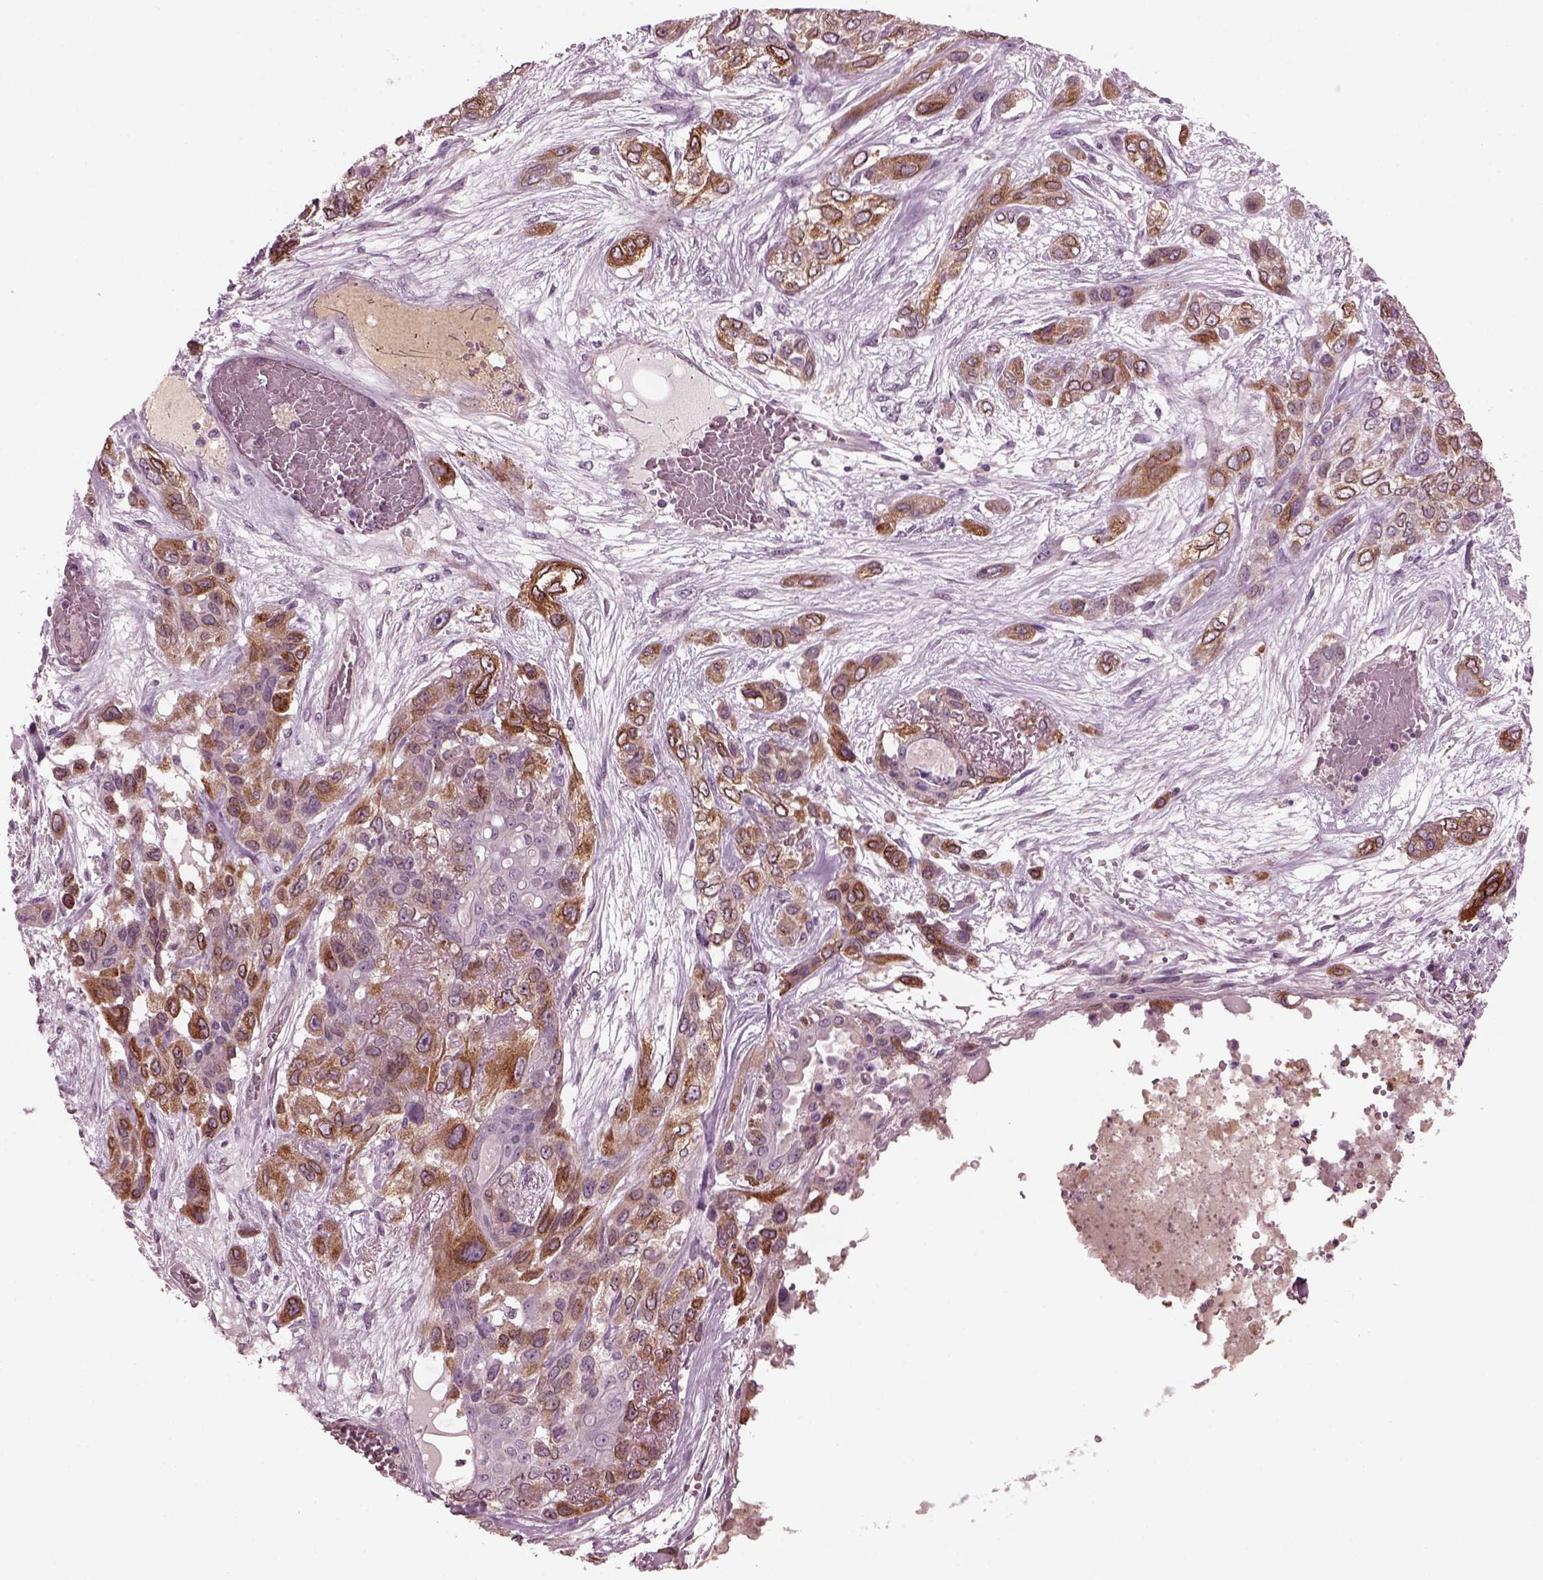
{"staining": {"intensity": "moderate", "quantity": "25%-75%", "location": "cytoplasmic/membranous"}, "tissue": "lung cancer", "cell_type": "Tumor cells", "image_type": "cancer", "snomed": [{"axis": "morphology", "description": "Squamous cell carcinoma, NOS"}, {"axis": "topography", "description": "Lung"}], "caption": "Human lung squamous cell carcinoma stained with a brown dye exhibits moderate cytoplasmic/membranous positive positivity in approximately 25%-75% of tumor cells.", "gene": "PORCN", "patient": {"sex": "female", "age": 70}}